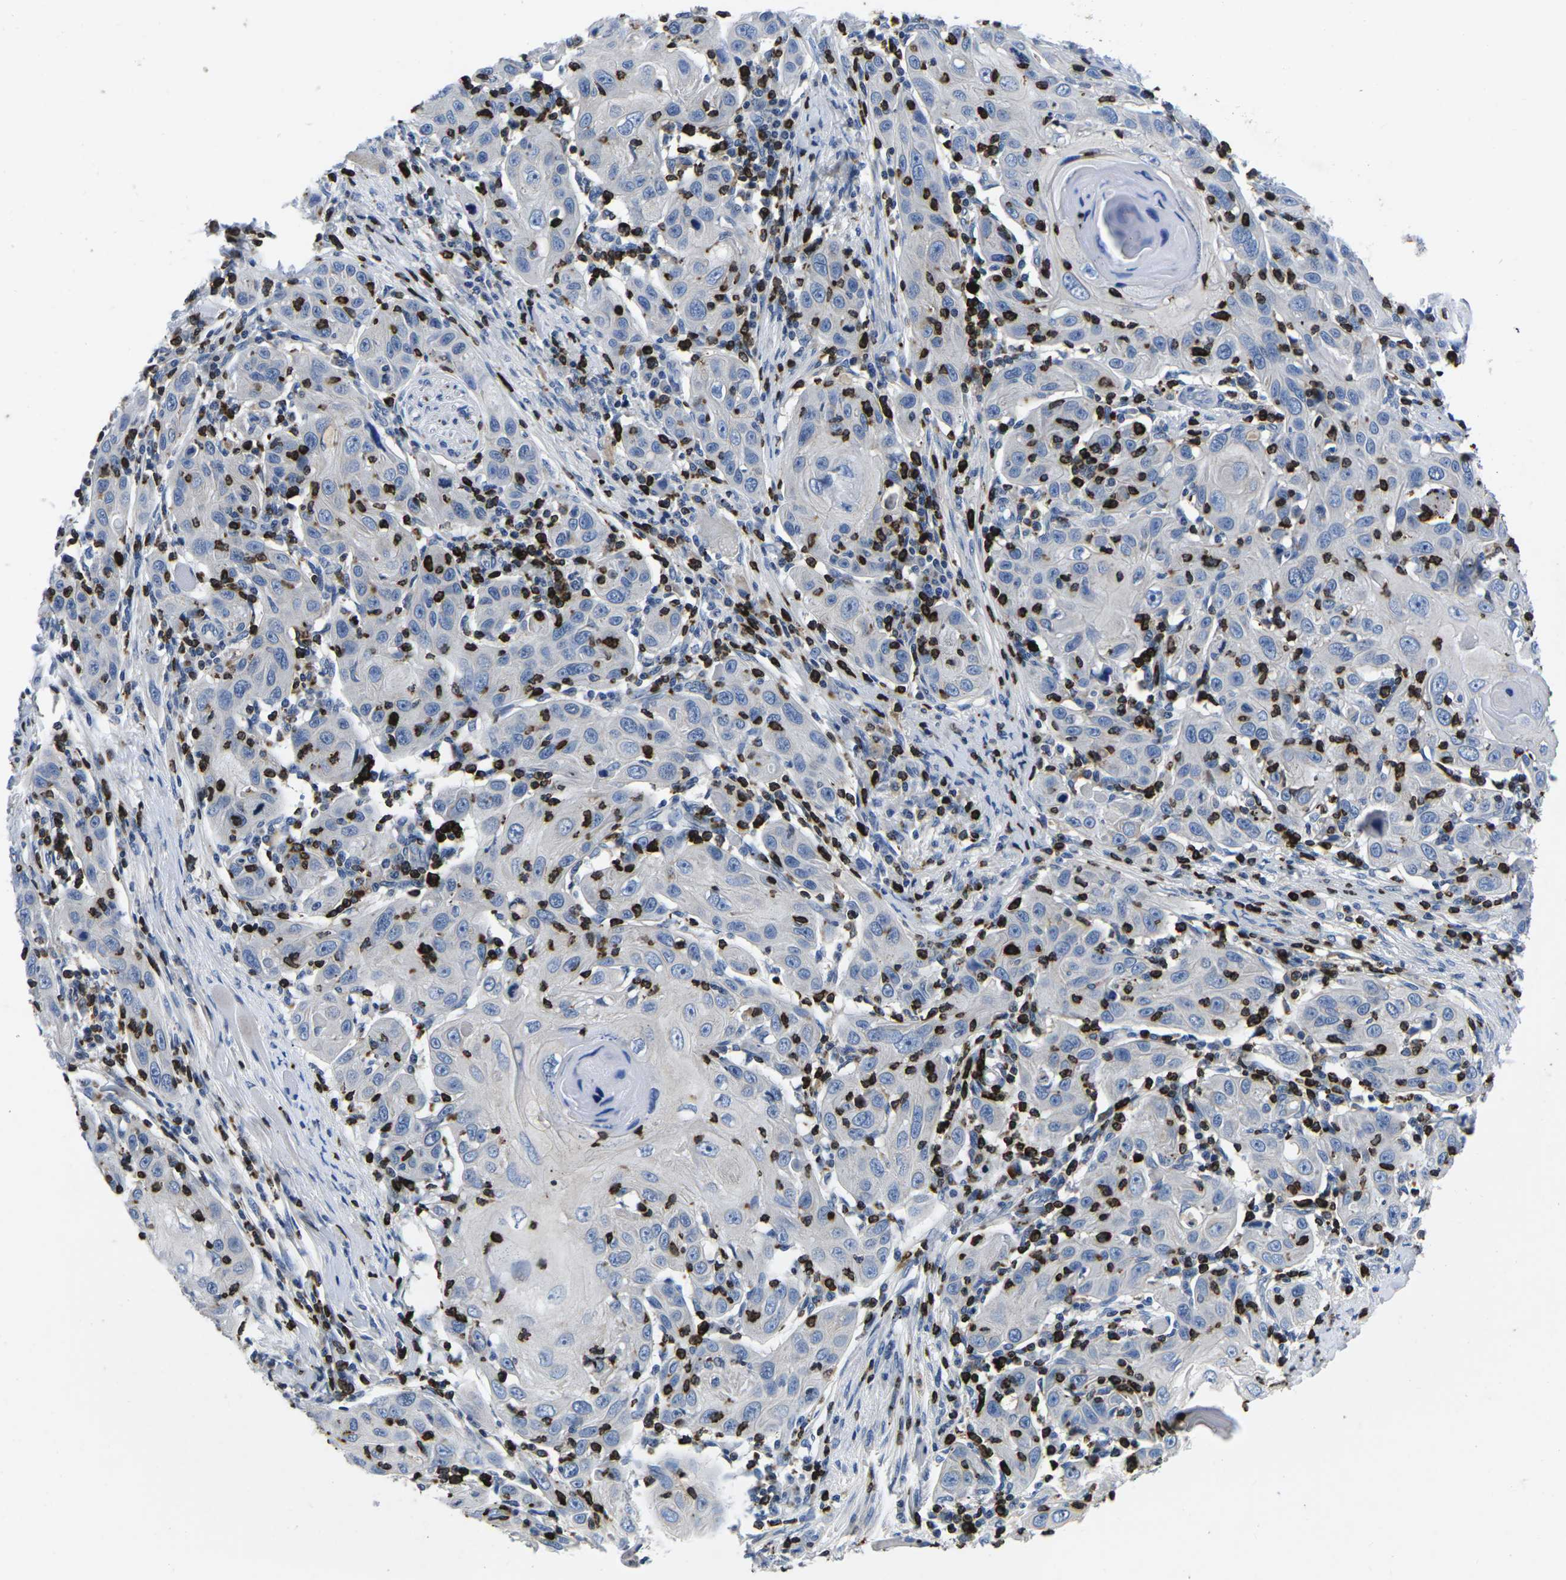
{"staining": {"intensity": "negative", "quantity": "none", "location": "none"}, "tissue": "skin cancer", "cell_type": "Tumor cells", "image_type": "cancer", "snomed": [{"axis": "morphology", "description": "Squamous cell carcinoma, NOS"}, {"axis": "topography", "description": "Skin"}], "caption": "Immunohistochemical staining of human skin squamous cell carcinoma reveals no significant staining in tumor cells.", "gene": "CTSW", "patient": {"sex": "female", "age": 88}}